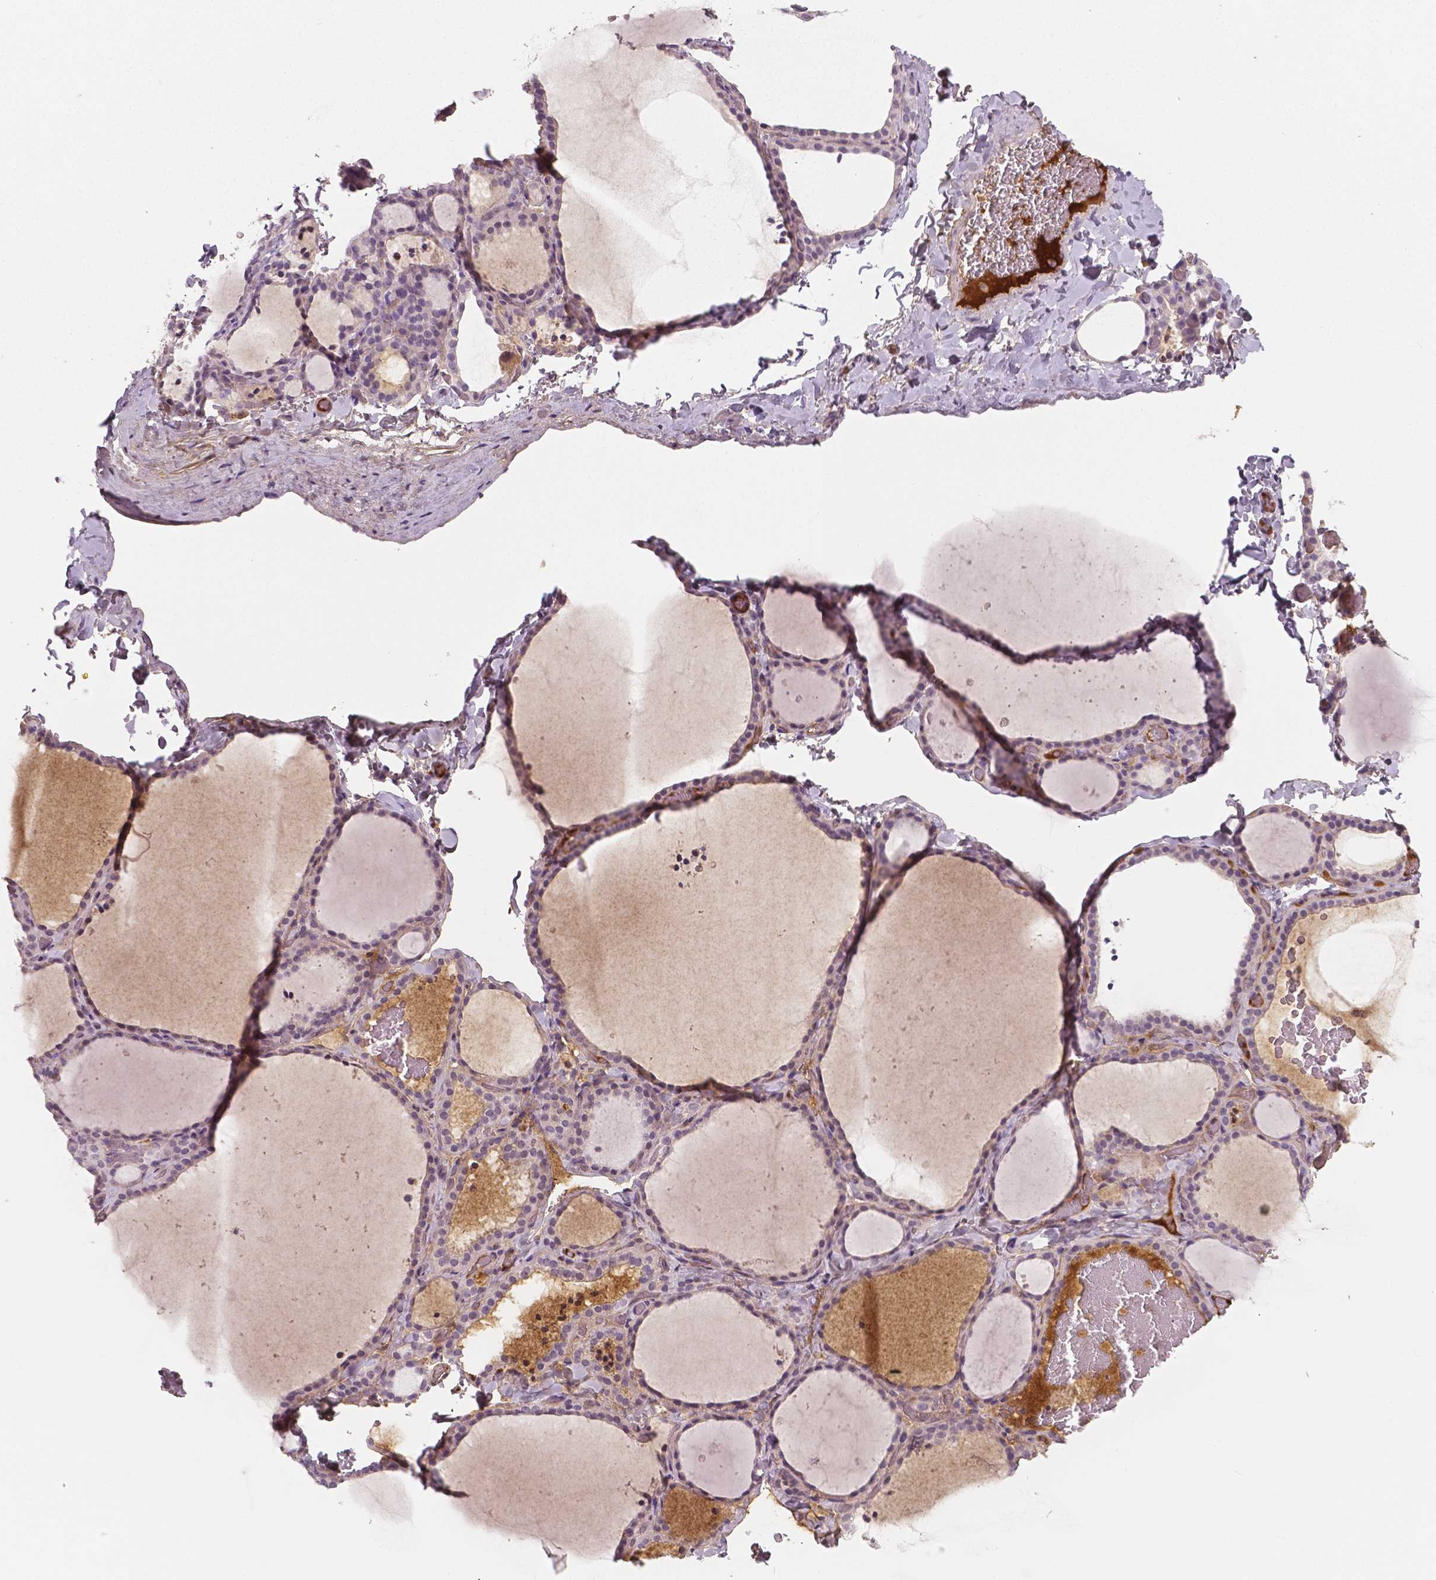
{"staining": {"intensity": "negative", "quantity": "none", "location": "none"}, "tissue": "thyroid gland", "cell_type": "Glandular cells", "image_type": "normal", "snomed": [{"axis": "morphology", "description": "Normal tissue, NOS"}, {"axis": "topography", "description": "Thyroid gland"}], "caption": "Glandular cells are negative for brown protein staining in benign thyroid gland. (DAB immunohistochemistry (IHC), high magnification).", "gene": "APOA4", "patient": {"sex": "female", "age": 22}}